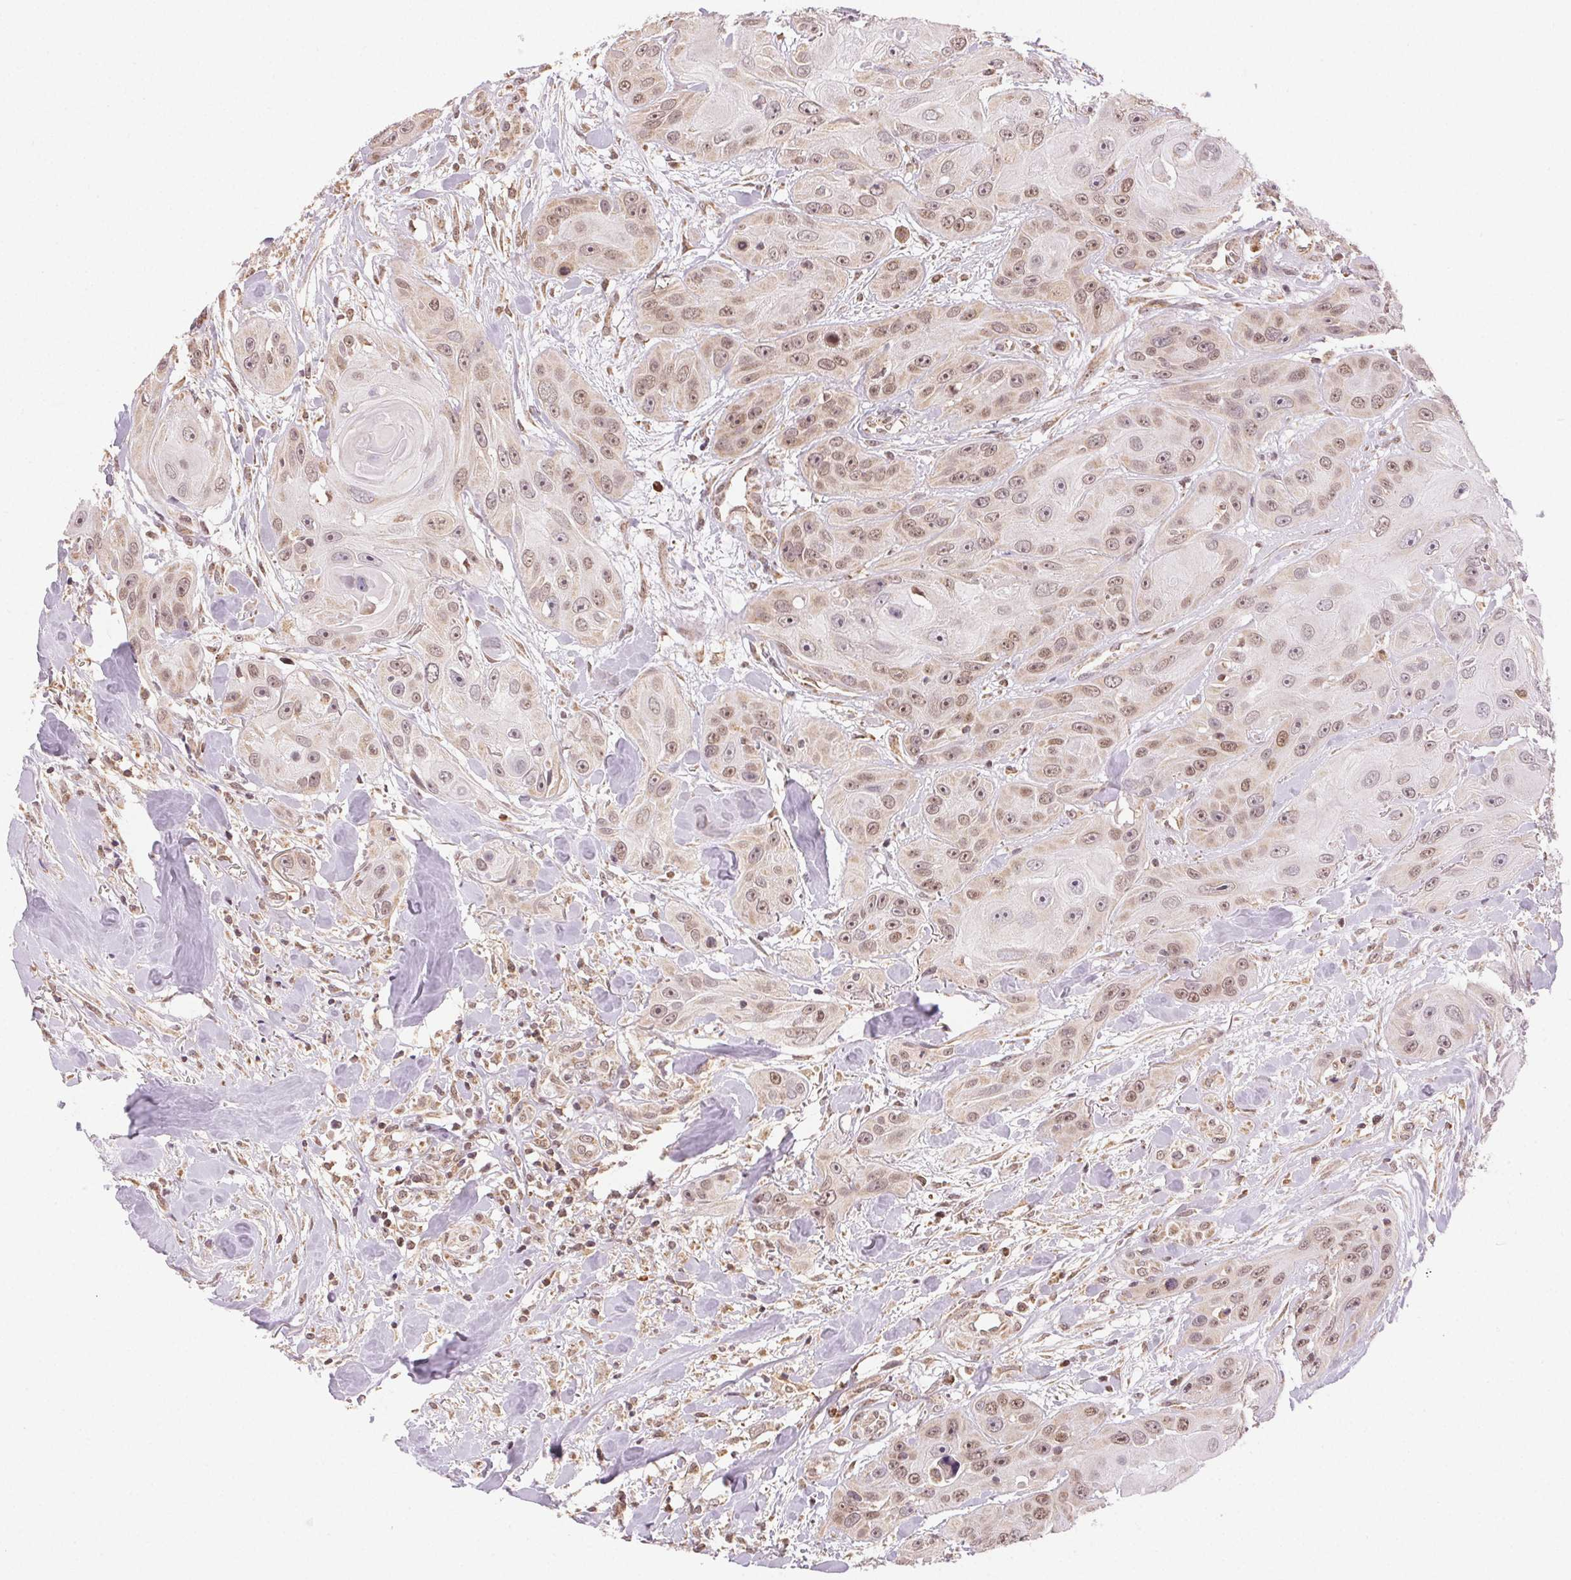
{"staining": {"intensity": "weak", "quantity": ">75%", "location": "nuclear"}, "tissue": "head and neck cancer", "cell_type": "Tumor cells", "image_type": "cancer", "snomed": [{"axis": "morphology", "description": "Squamous cell carcinoma, NOS"}, {"axis": "topography", "description": "Oral tissue"}, {"axis": "topography", "description": "Head-Neck"}], "caption": "Protein analysis of squamous cell carcinoma (head and neck) tissue exhibits weak nuclear expression in approximately >75% of tumor cells.", "gene": "PIWIL4", "patient": {"sex": "male", "age": 77}}